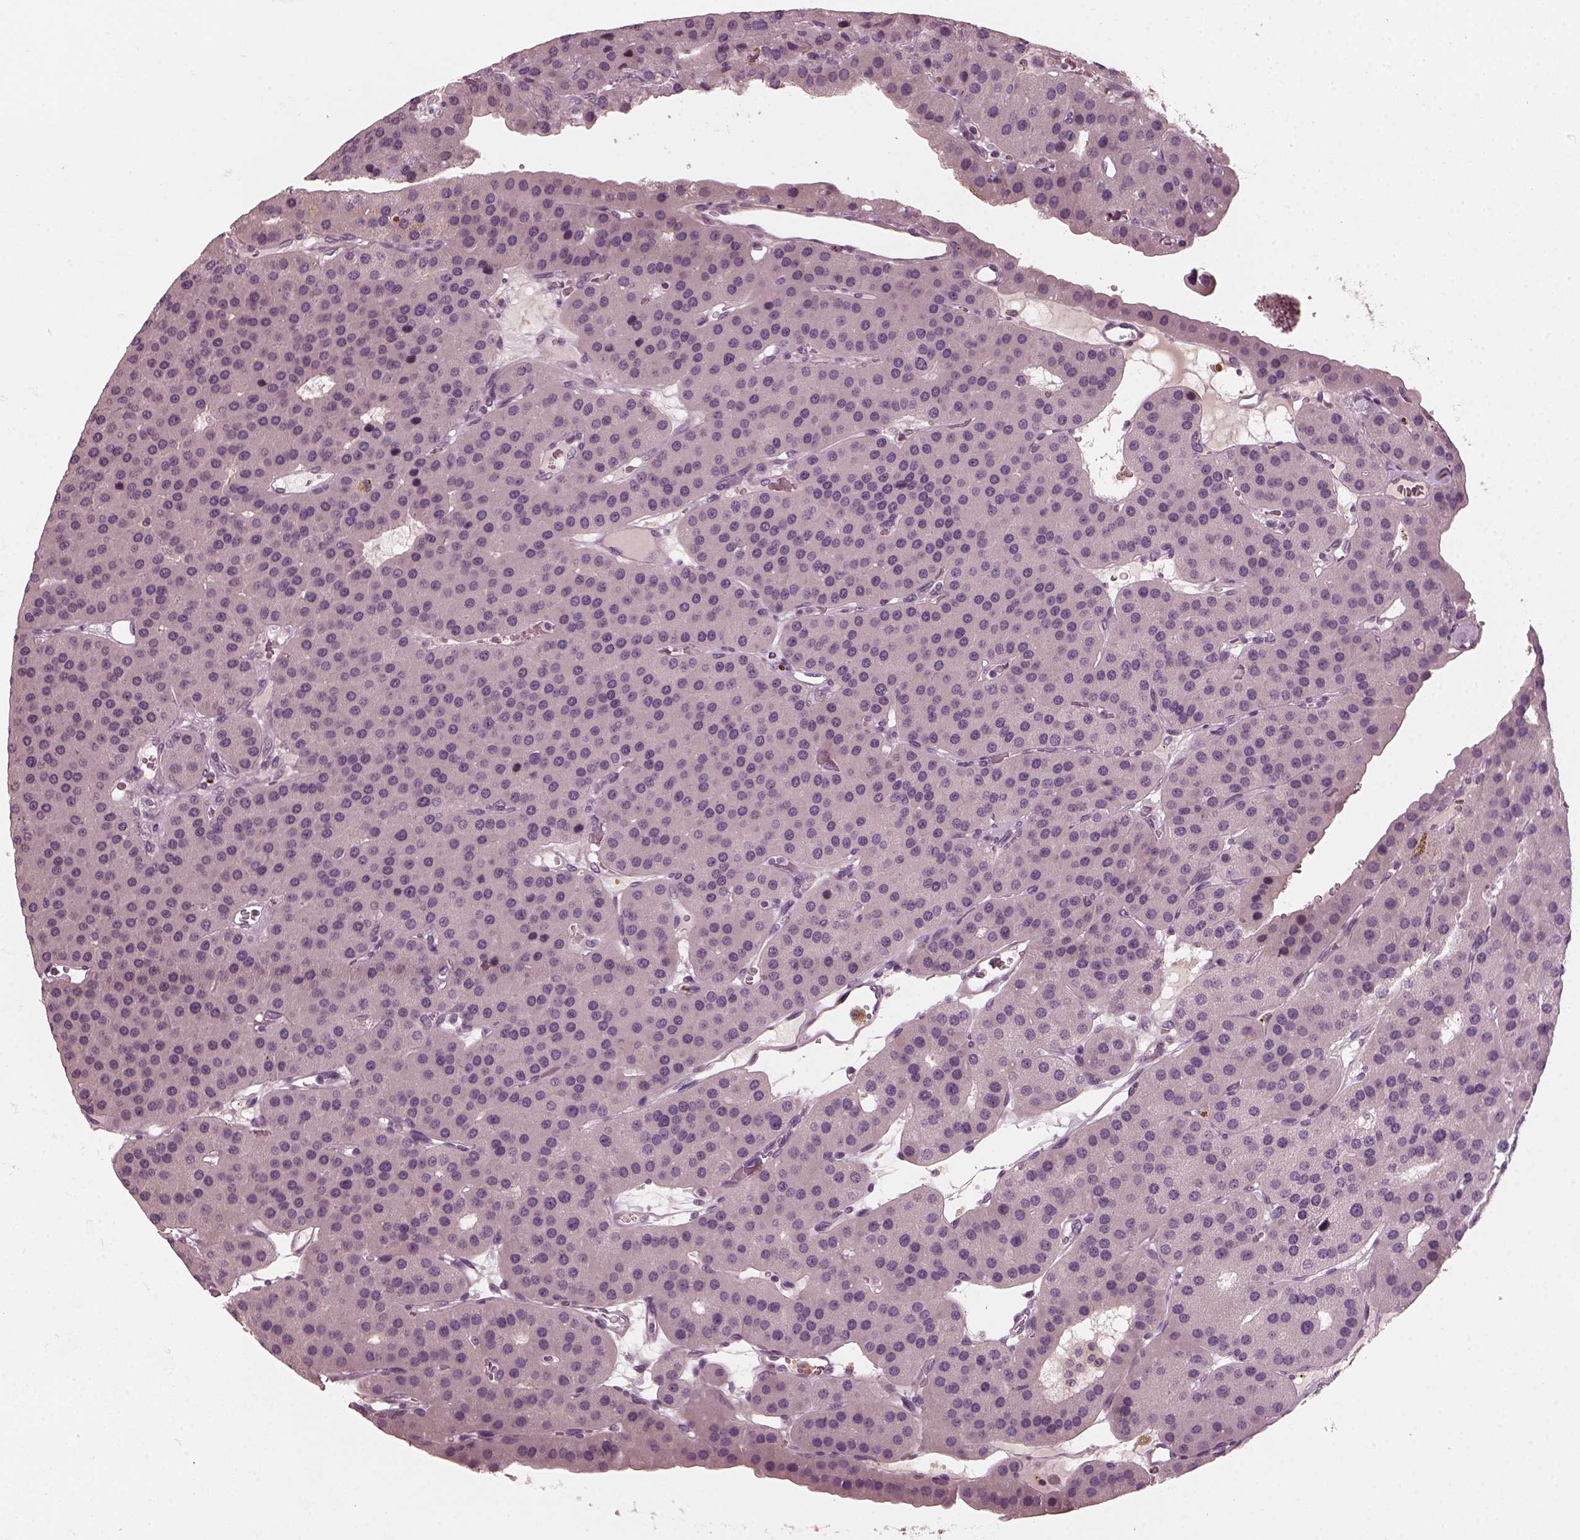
{"staining": {"intensity": "negative", "quantity": "none", "location": "none"}, "tissue": "parathyroid gland", "cell_type": "Glandular cells", "image_type": "normal", "snomed": [{"axis": "morphology", "description": "Normal tissue, NOS"}, {"axis": "morphology", "description": "Adenoma, NOS"}, {"axis": "topography", "description": "Parathyroid gland"}], "caption": "The image reveals no staining of glandular cells in unremarkable parathyroid gland.", "gene": "CHIT1", "patient": {"sex": "female", "age": 86}}